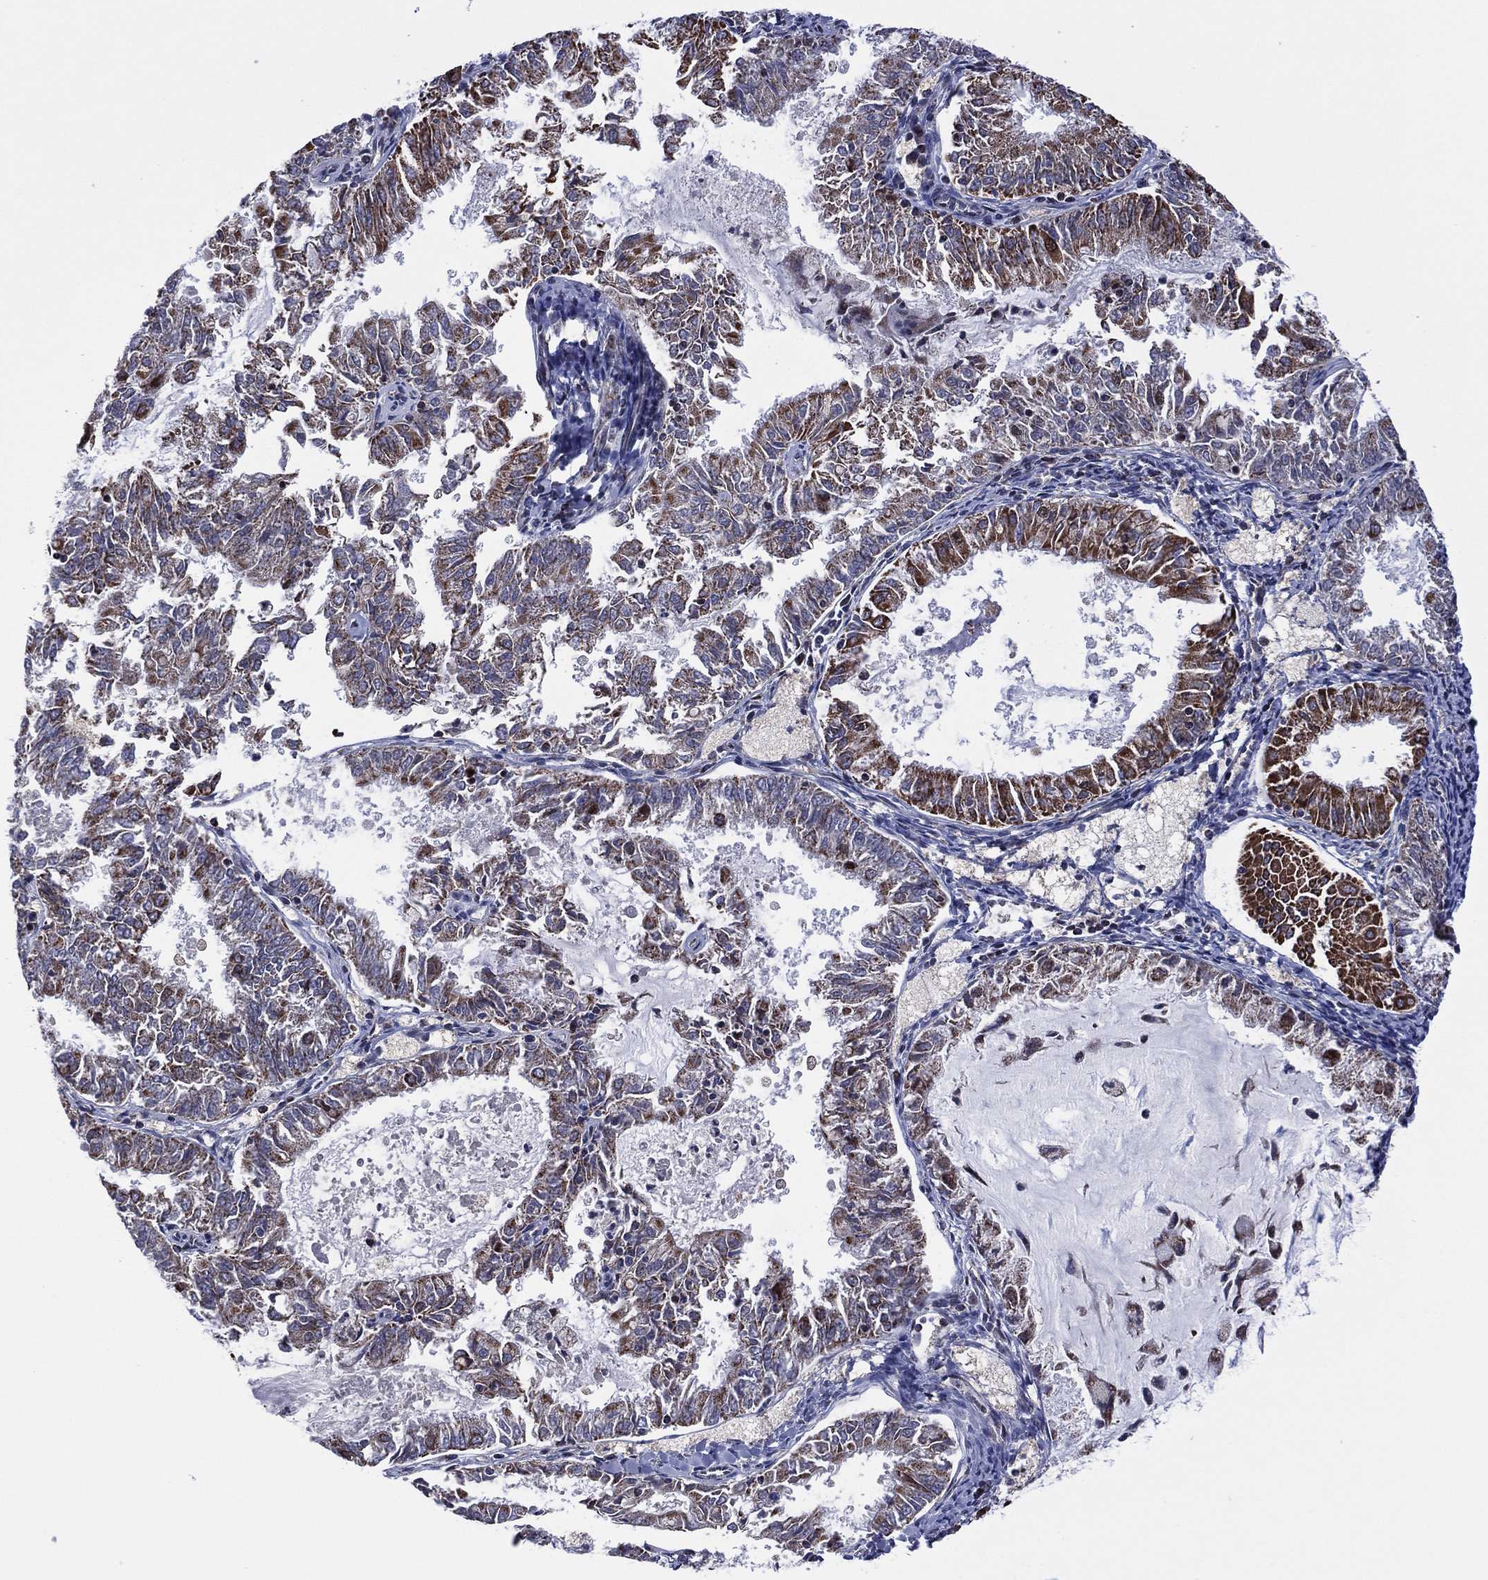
{"staining": {"intensity": "moderate", "quantity": "<25%", "location": "cytoplasmic/membranous"}, "tissue": "endometrial cancer", "cell_type": "Tumor cells", "image_type": "cancer", "snomed": [{"axis": "morphology", "description": "Adenocarcinoma, NOS"}, {"axis": "topography", "description": "Endometrium"}], "caption": "A brown stain highlights moderate cytoplasmic/membranous staining of a protein in endometrial cancer tumor cells.", "gene": "PIDD1", "patient": {"sex": "female", "age": 57}}